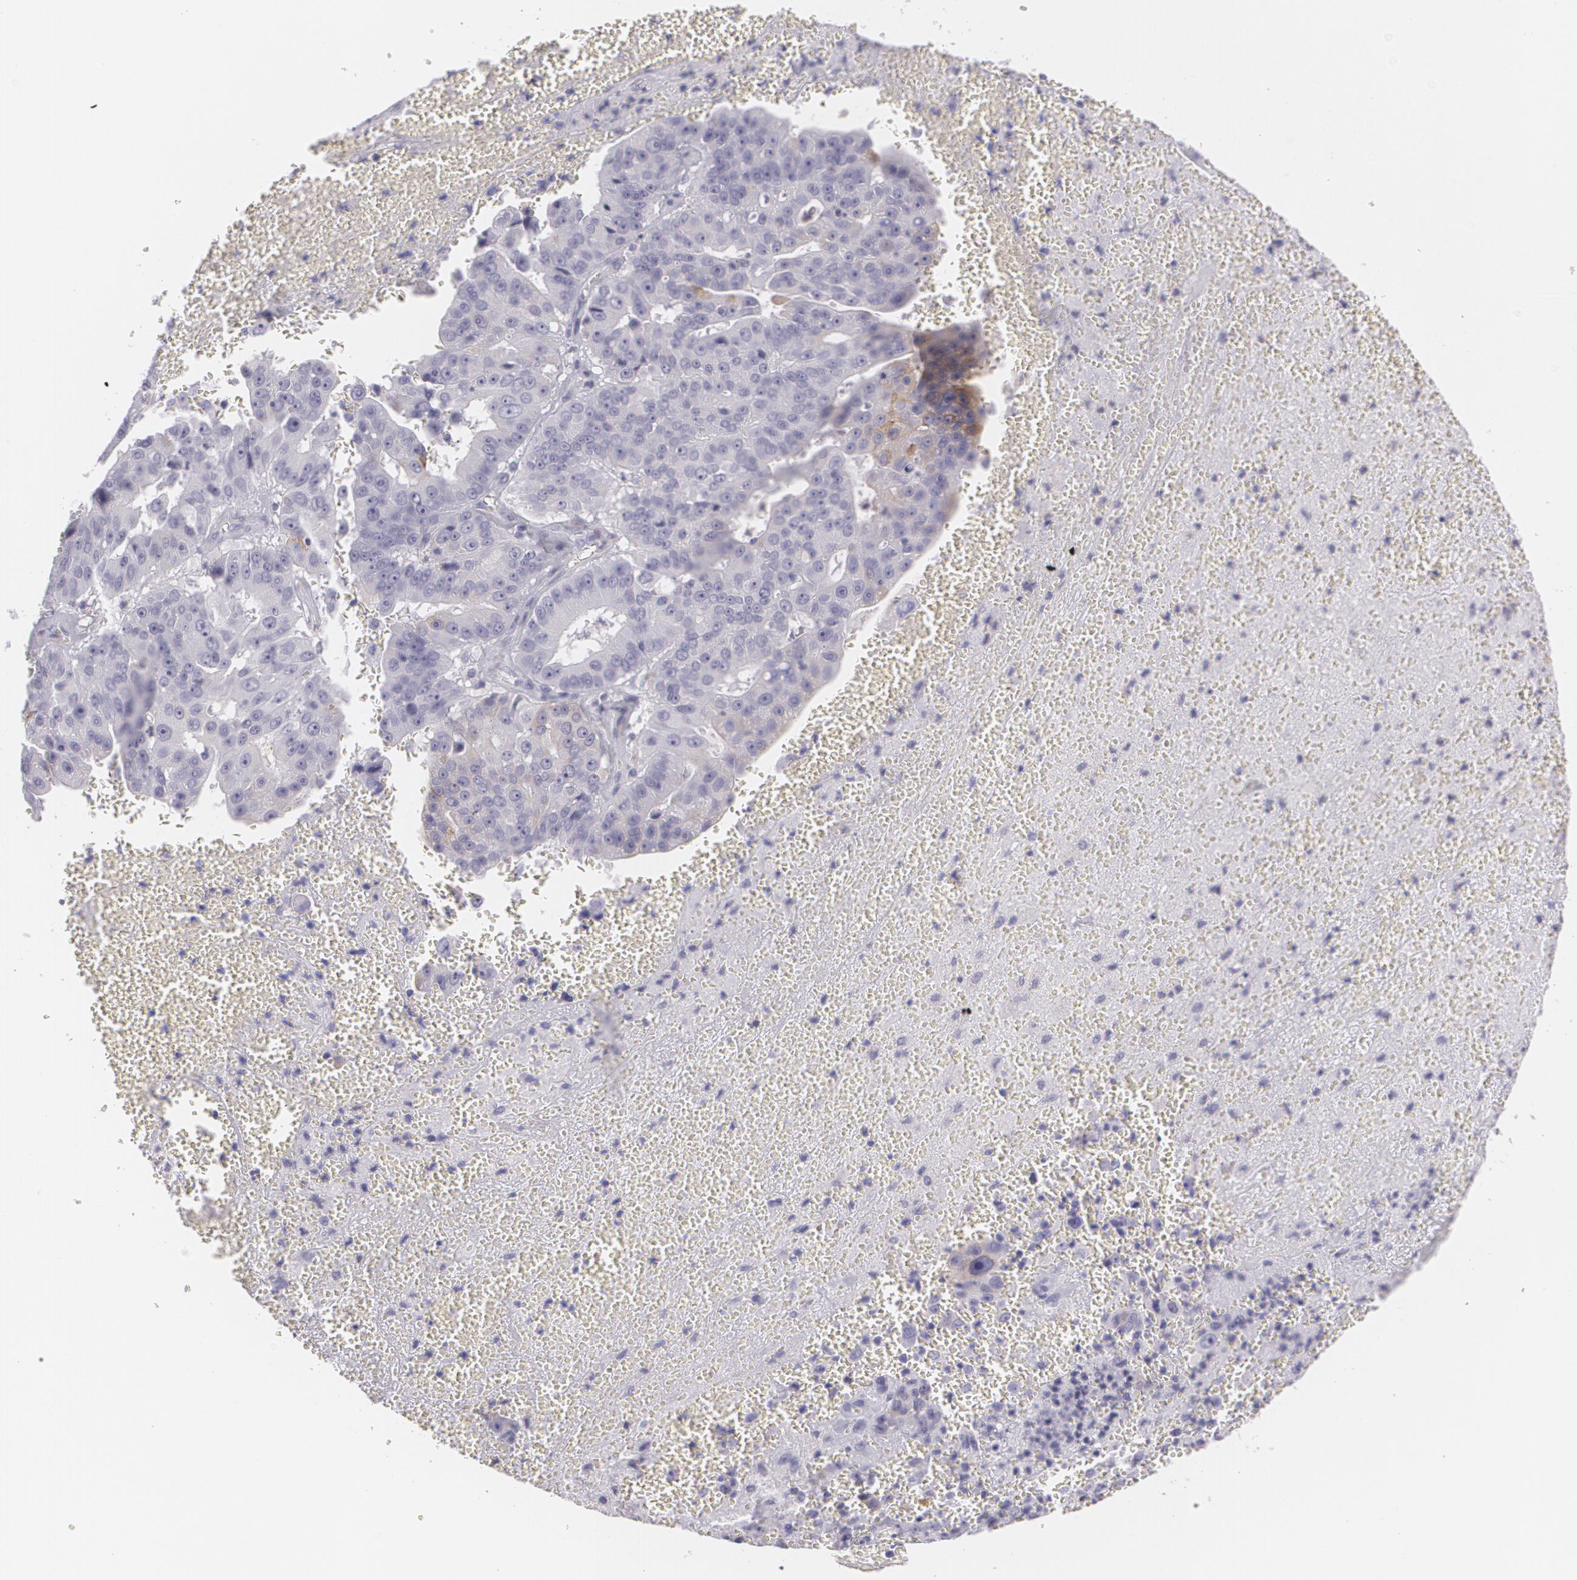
{"staining": {"intensity": "weak", "quantity": "<25%", "location": "cytoplasmic/membranous"}, "tissue": "liver cancer", "cell_type": "Tumor cells", "image_type": "cancer", "snomed": [{"axis": "morphology", "description": "Cholangiocarcinoma"}, {"axis": "topography", "description": "Liver"}], "caption": "A high-resolution photomicrograph shows immunohistochemistry (IHC) staining of cholangiocarcinoma (liver), which exhibits no significant staining in tumor cells. Brightfield microscopy of IHC stained with DAB (brown) and hematoxylin (blue), captured at high magnification.", "gene": "MAP2", "patient": {"sex": "female", "age": 79}}